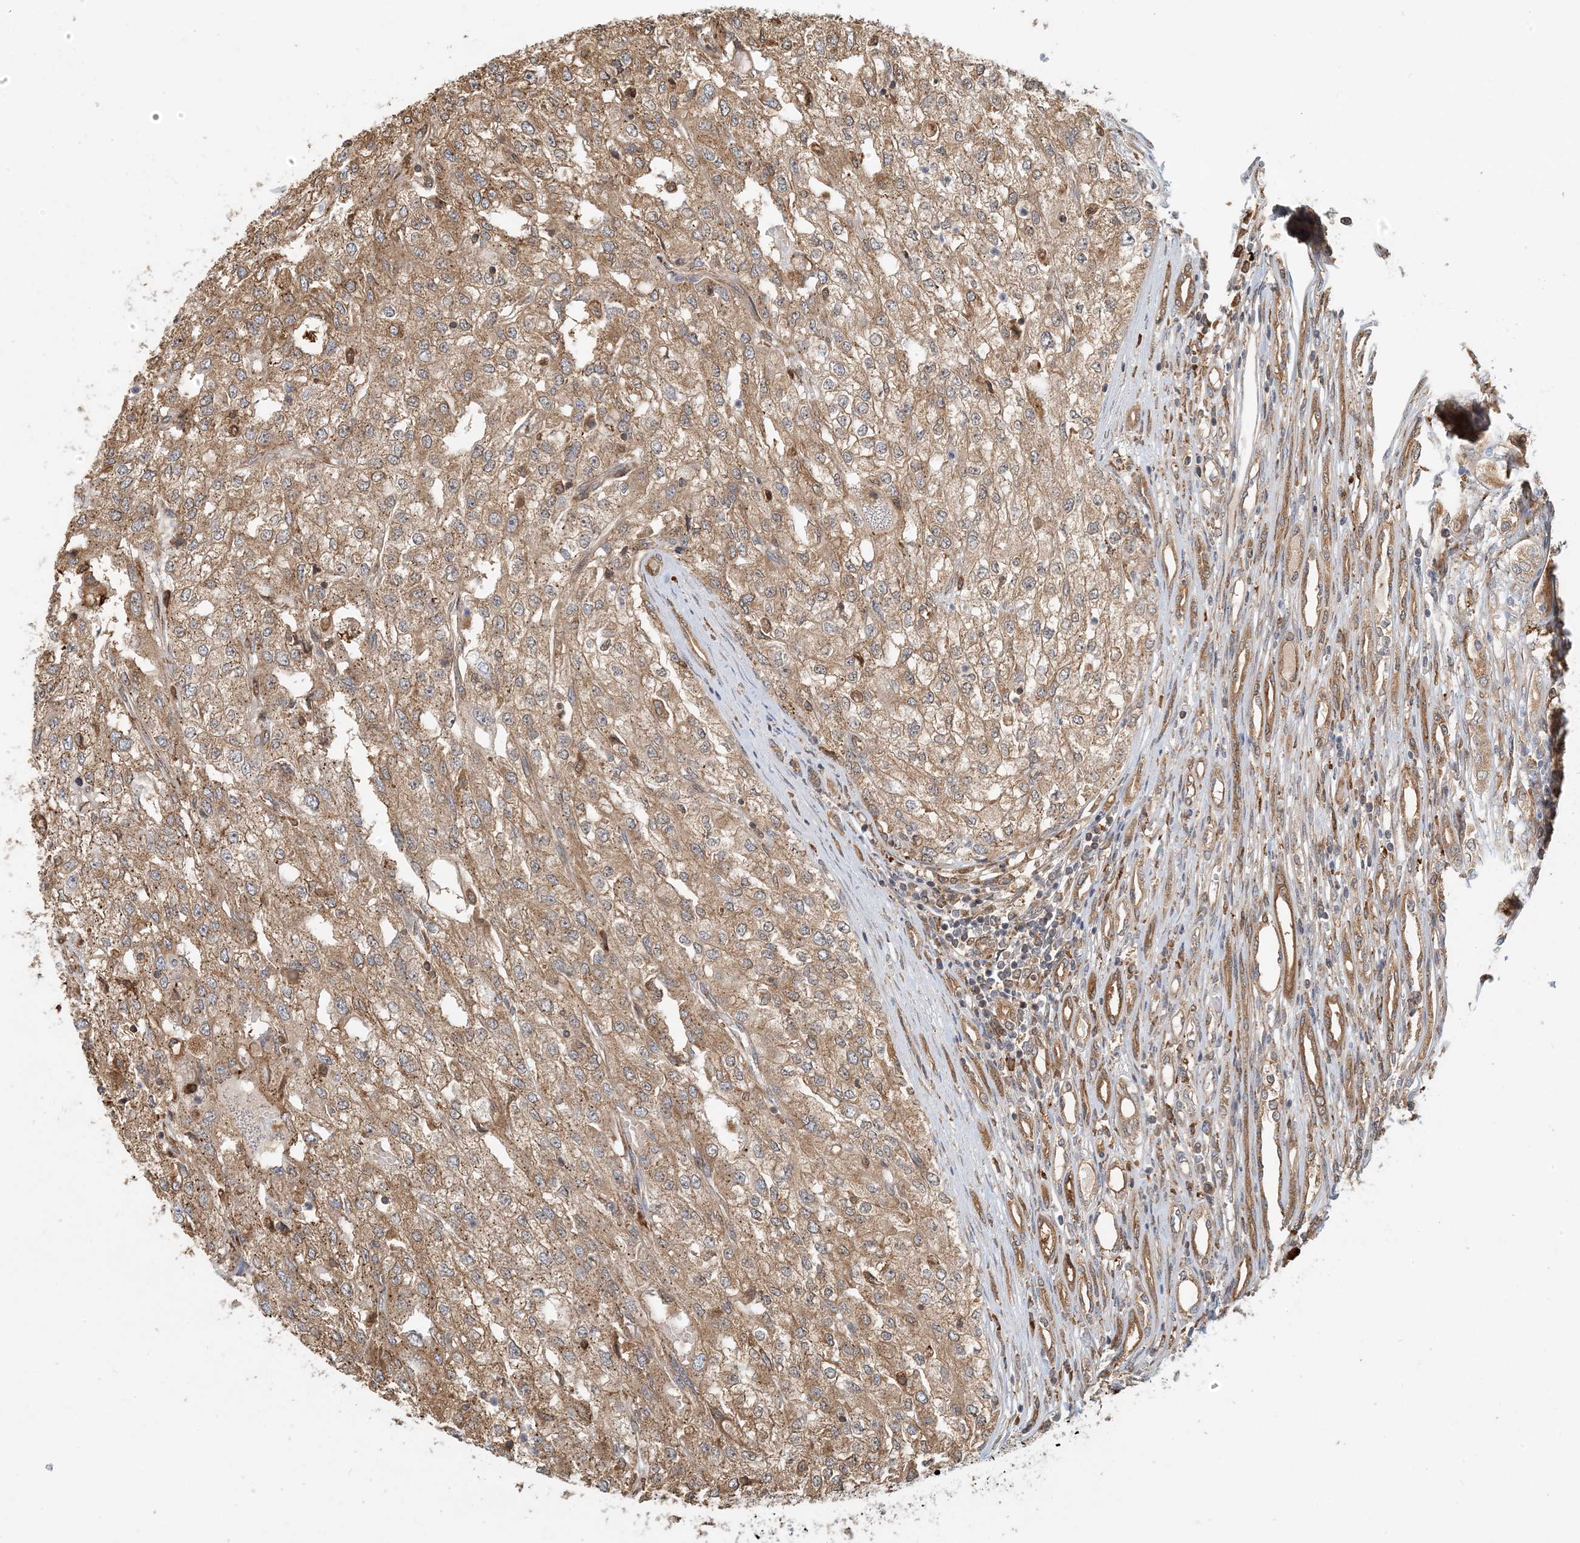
{"staining": {"intensity": "moderate", "quantity": ">75%", "location": "cytoplasmic/membranous"}, "tissue": "renal cancer", "cell_type": "Tumor cells", "image_type": "cancer", "snomed": [{"axis": "morphology", "description": "Adenocarcinoma, NOS"}, {"axis": "topography", "description": "Kidney"}], "caption": "Tumor cells display medium levels of moderate cytoplasmic/membranous positivity in approximately >75% of cells in human renal cancer.", "gene": "HNMT", "patient": {"sex": "female", "age": 54}}